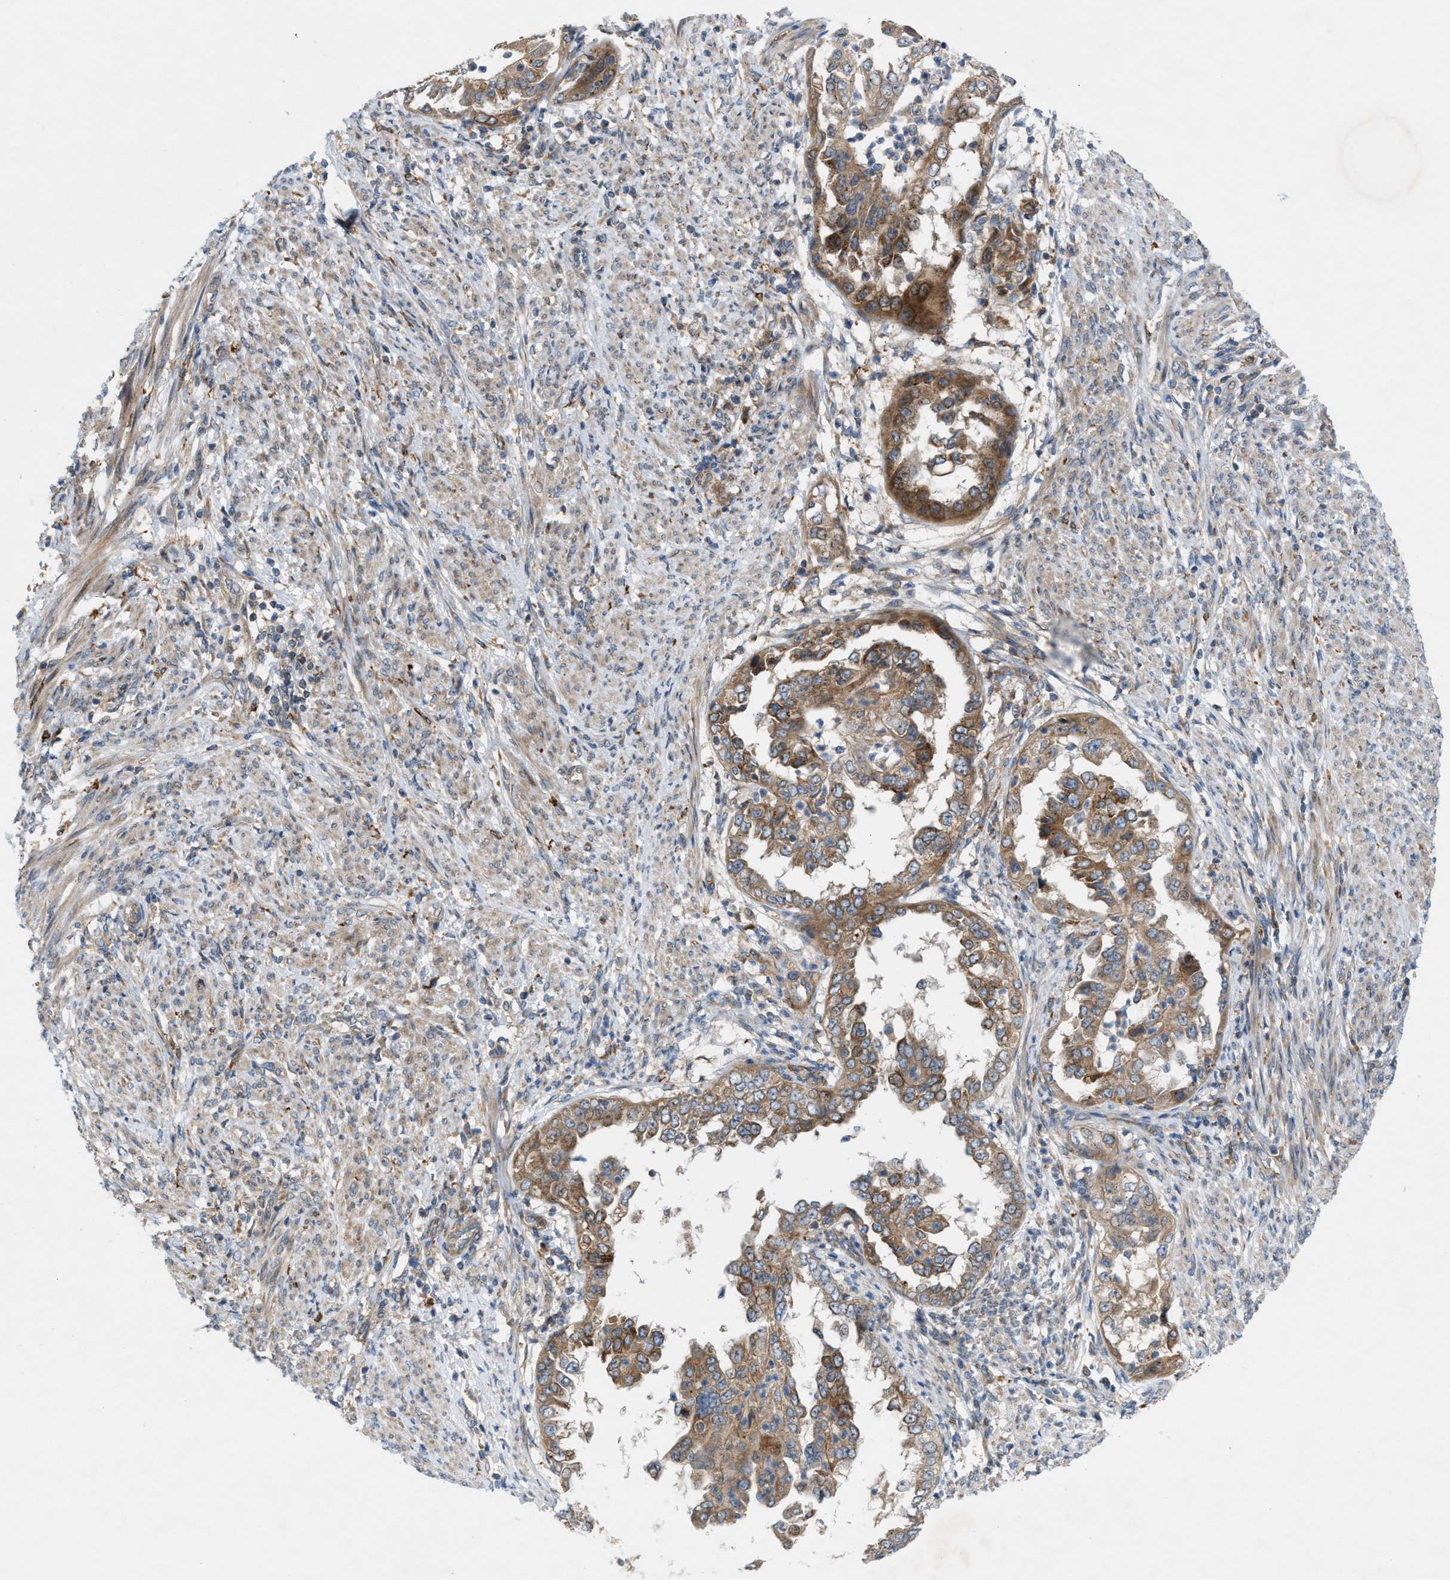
{"staining": {"intensity": "moderate", "quantity": ">75%", "location": "cytoplasmic/membranous"}, "tissue": "endometrial cancer", "cell_type": "Tumor cells", "image_type": "cancer", "snomed": [{"axis": "morphology", "description": "Adenocarcinoma, NOS"}, {"axis": "topography", "description": "Endometrium"}], "caption": "IHC micrograph of human endometrial cancer (adenocarcinoma) stained for a protein (brown), which demonstrates medium levels of moderate cytoplasmic/membranous positivity in about >75% of tumor cells.", "gene": "CYB5D1", "patient": {"sex": "female", "age": 85}}